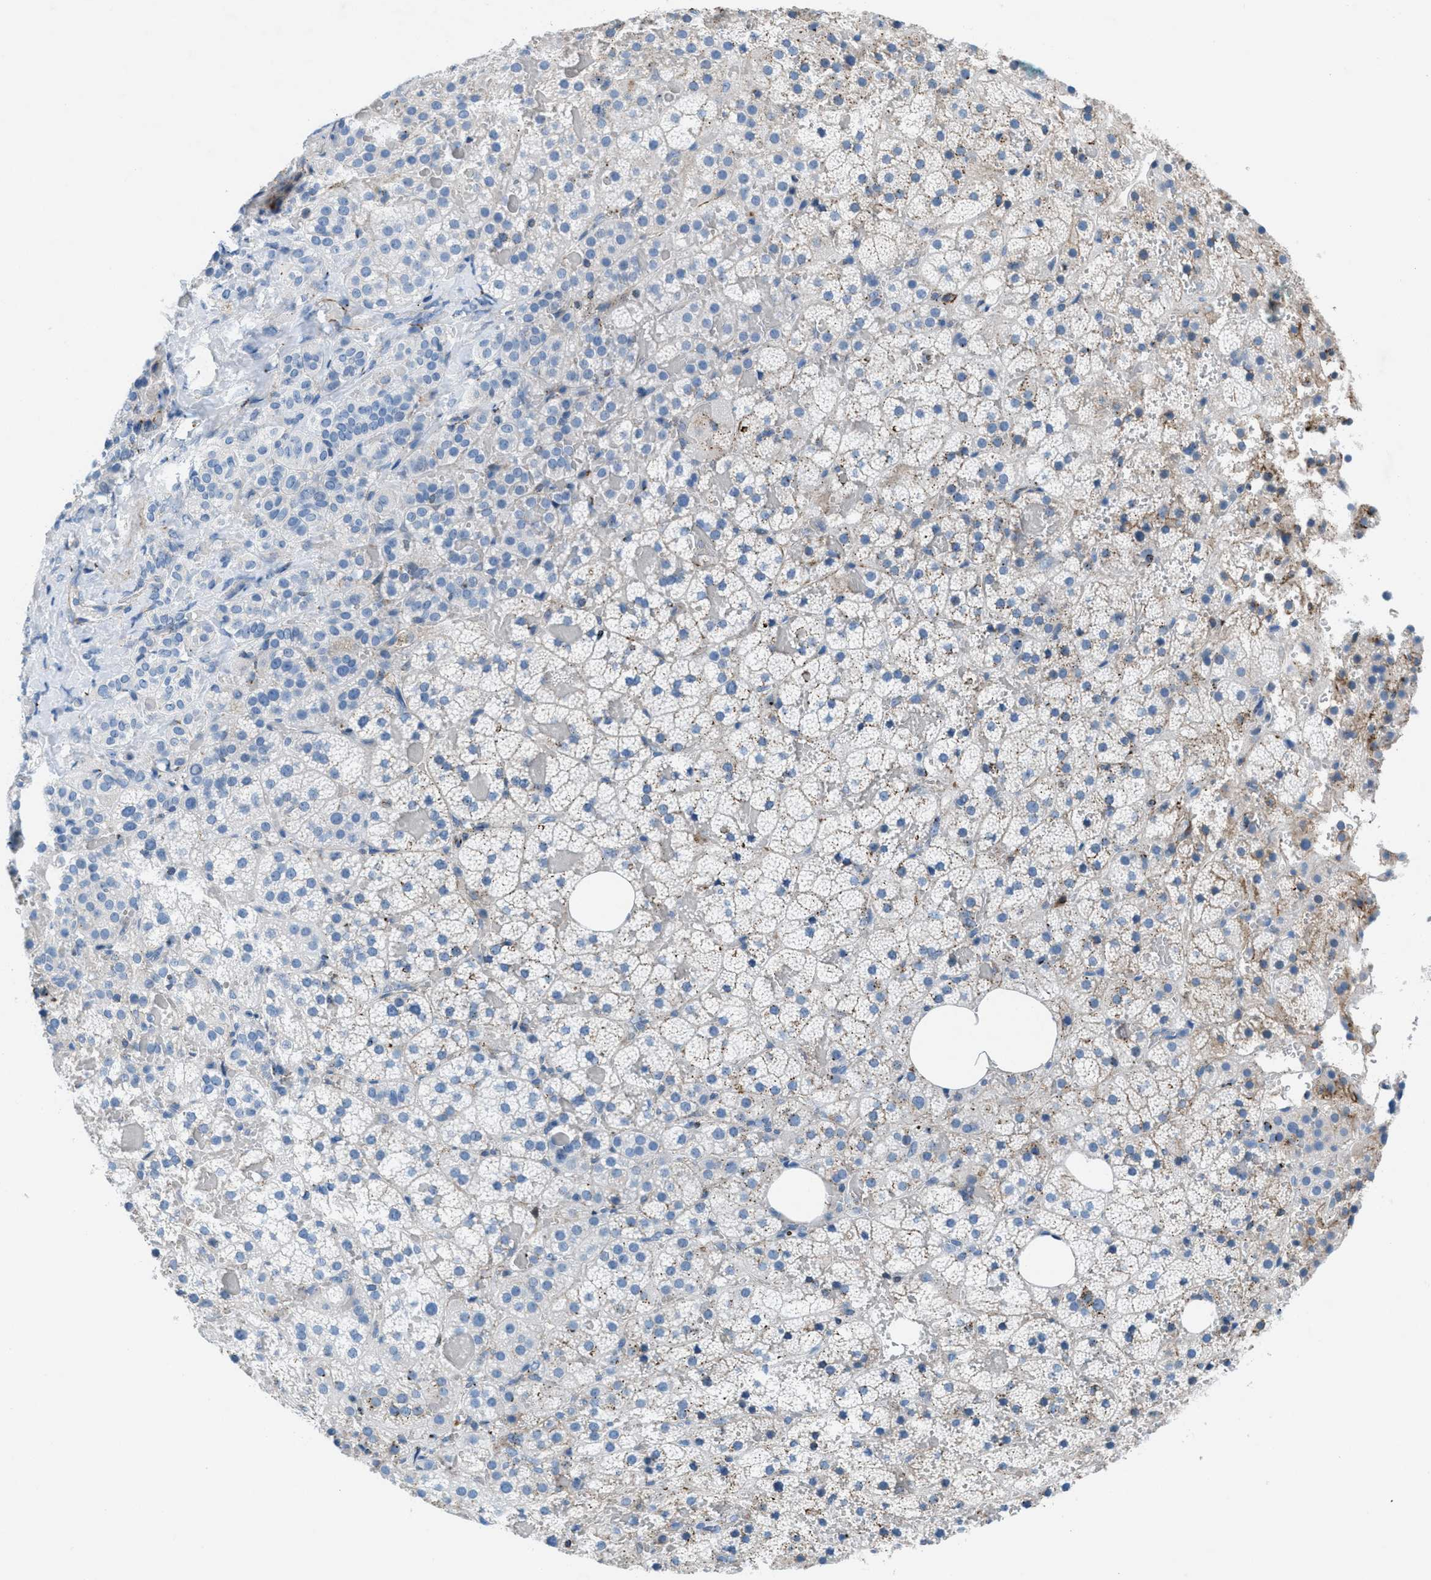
{"staining": {"intensity": "weak", "quantity": "<25%", "location": "cytoplasmic/membranous"}, "tissue": "adrenal gland", "cell_type": "Glandular cells", "image_type": "normal", "snomed": [{"axis": "morphology", "description": "Normal tissue, NOS"}, {"axis": "topography", "description": "Adrenal gland"}], "caption": "The immunohistochemistry histopathology image has no significant expression in glandular cells of adrenal gland.", "gene": "MFSD13A", "patient": {"sex": "female", "age": 59}}